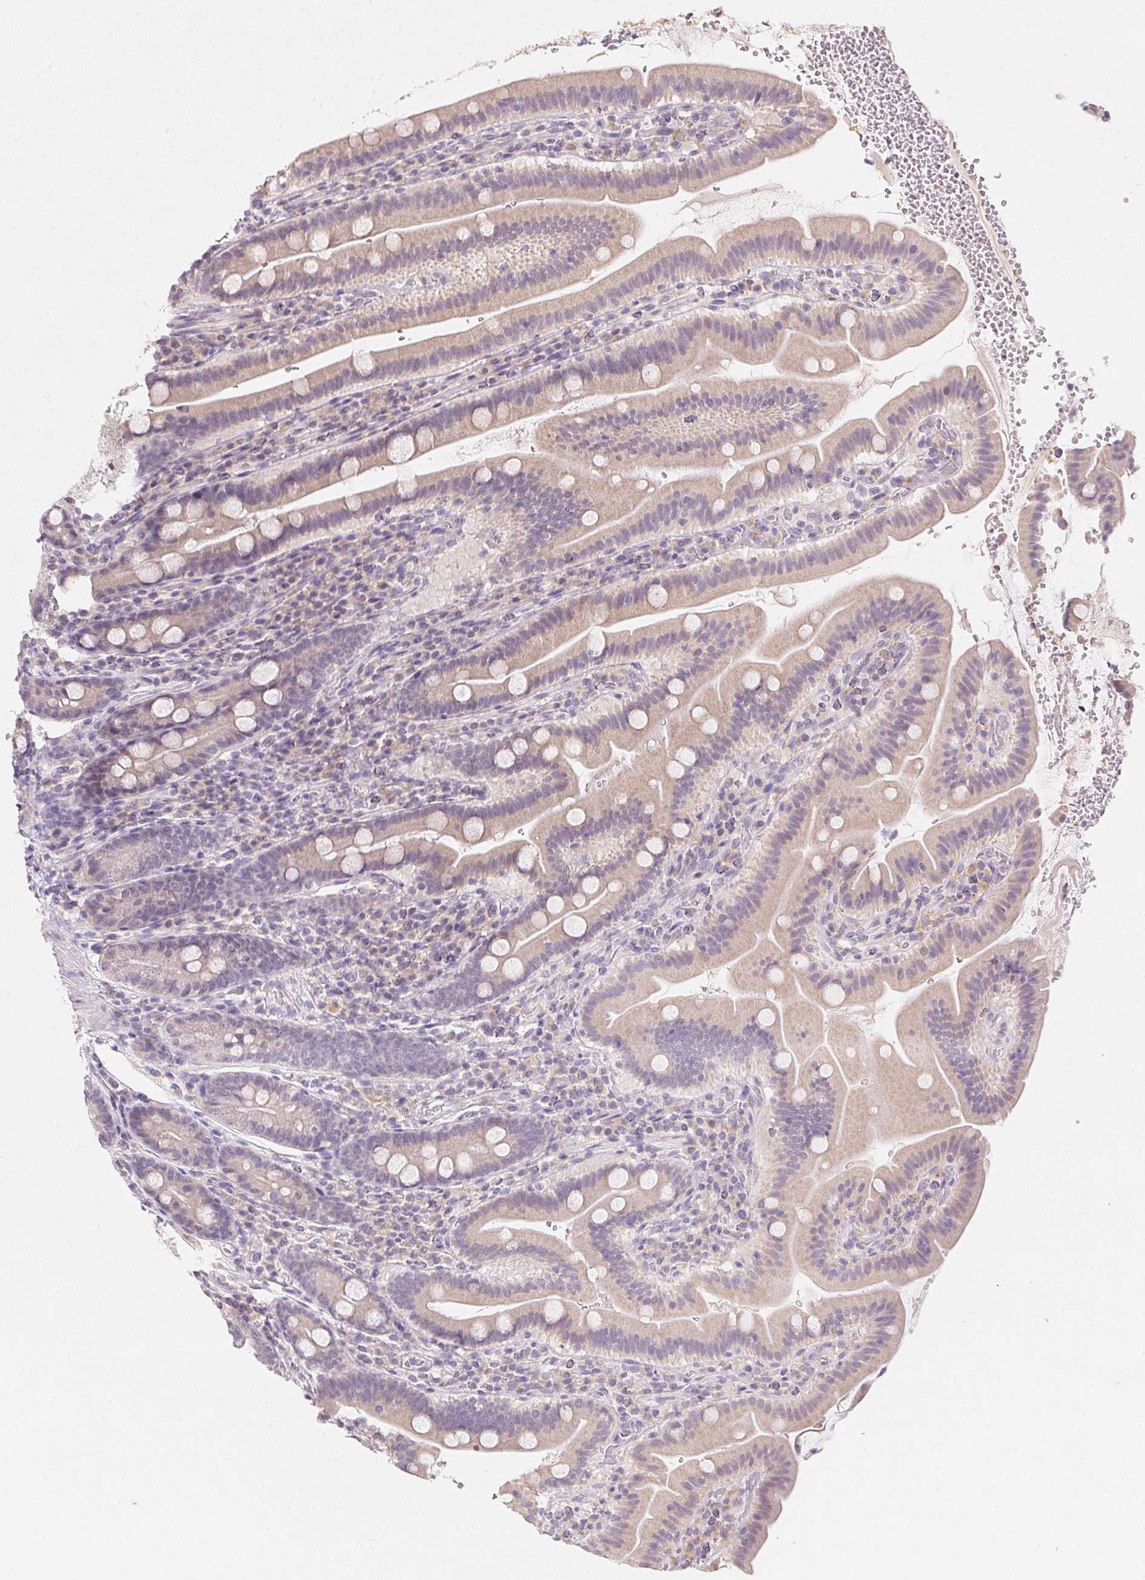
{"staining": {"intensity": "negative", "quantity": "none", "location": "none"}, "tissue": "small intestine", "cell_type": "Glandular cells", "image_type": "normal", "snomed": [{"axis": "morphology", "description": "Normal tissue, NOS"}, {"axis": "topography", "description": "Small intestine"}], "caption": "Small intestine was stained to show a protein in brown. There is no significant positivity in glandular cells. Nuclei are stained in blue.", "gene": "SLC6A18", "patient": {"sex": "male", "age": 26}}